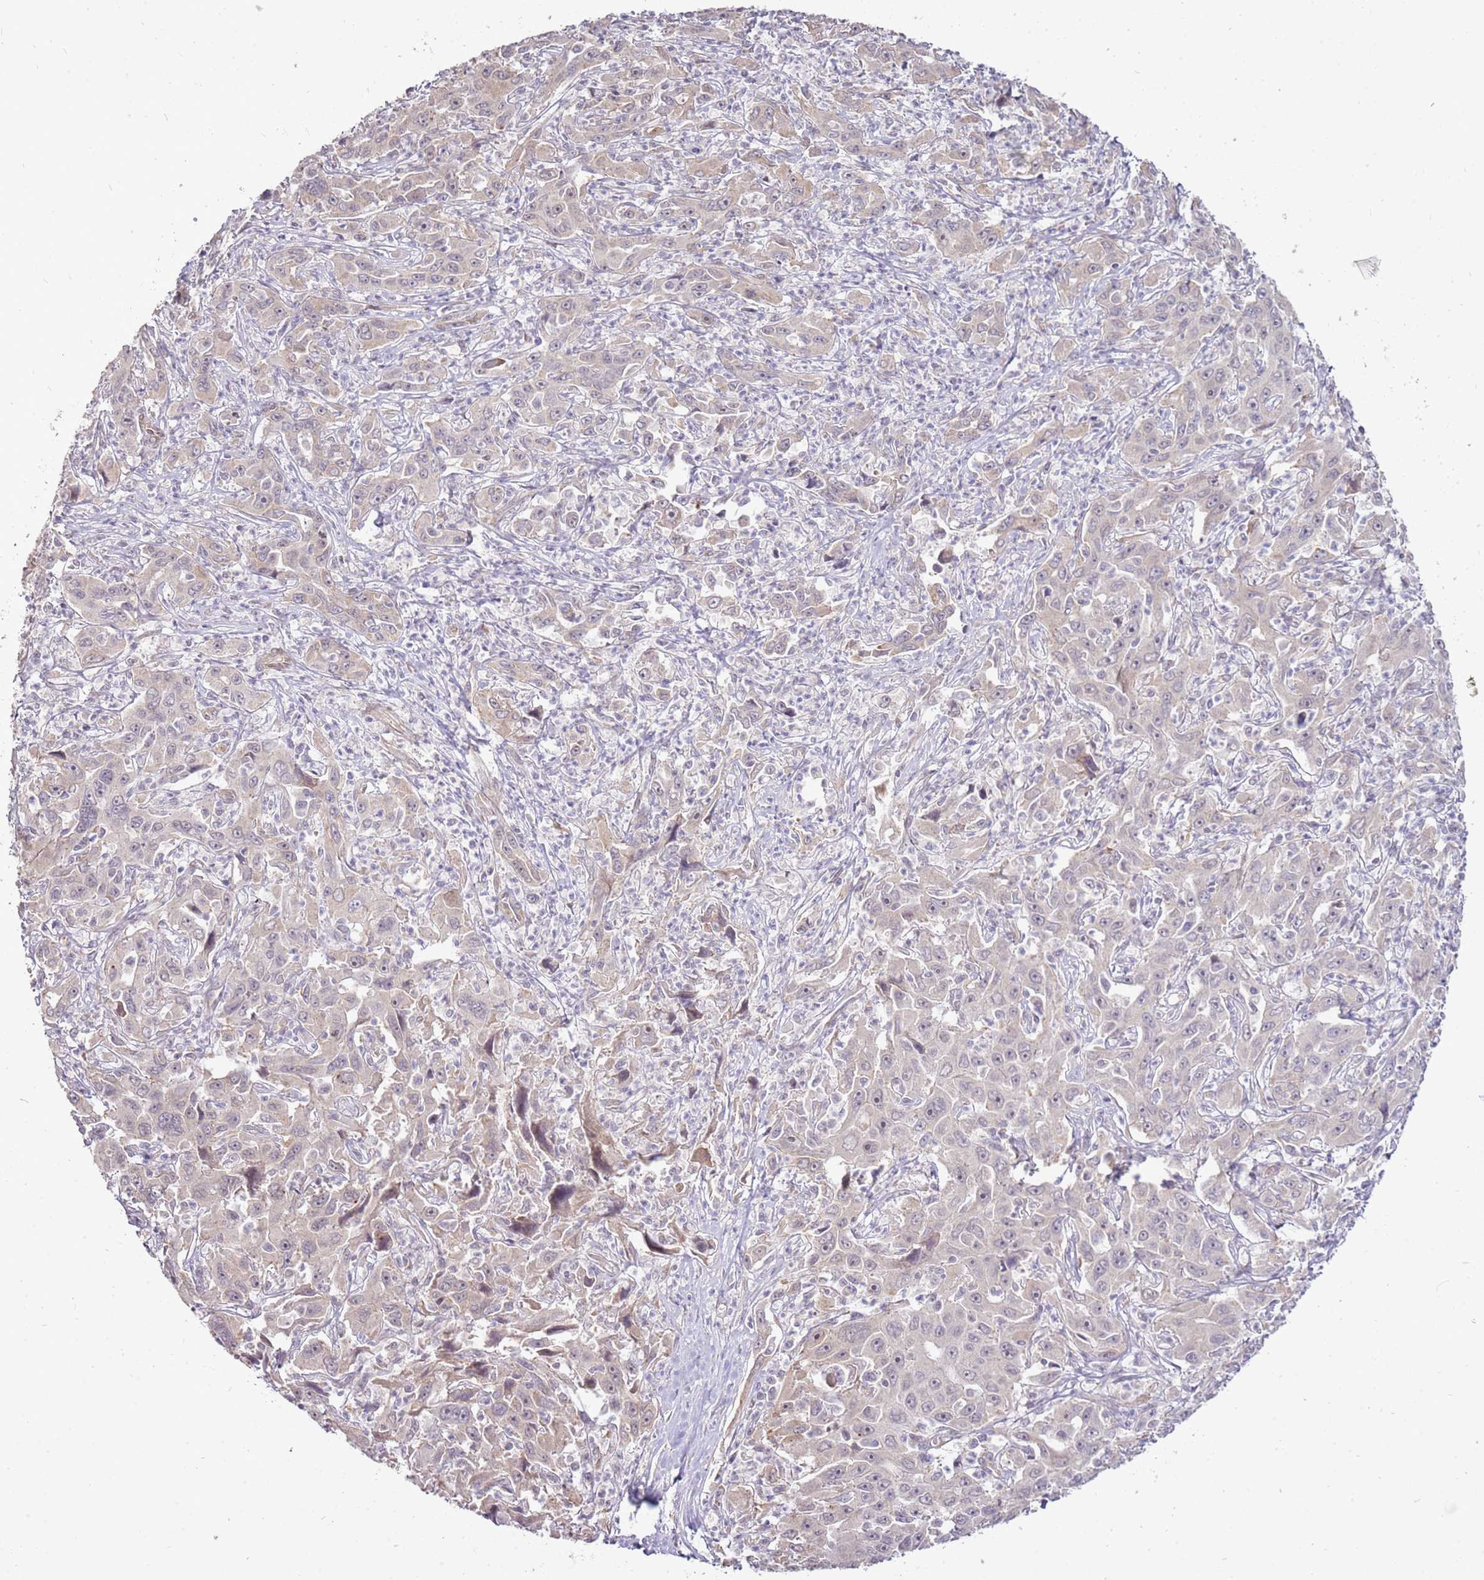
{"staining": {"intensity": "weak", "quantity": "<25%", "location": "cytoplasmic/membranous"}, "tissue": "liver cancer", "cell_type": "Tumor cells", "image_type": "cancer", "snomed": [{"axis": "morphology", "description": "Carcinoma, Hepatocellular, NOS"}, {"axis": "topography", "description": "Liver"}], "caption": "Tumor cells show no significant protein expression in hepatocellular carcinoma (liver). (Stains: DAB (3,3'-diaminobenzidine) IHC with hematoxylin counter stain, Microscopy: brightfield microscopy at high magnification).", "gene": "UGGT2", "patient": {"sex": "male", "age": 63}}